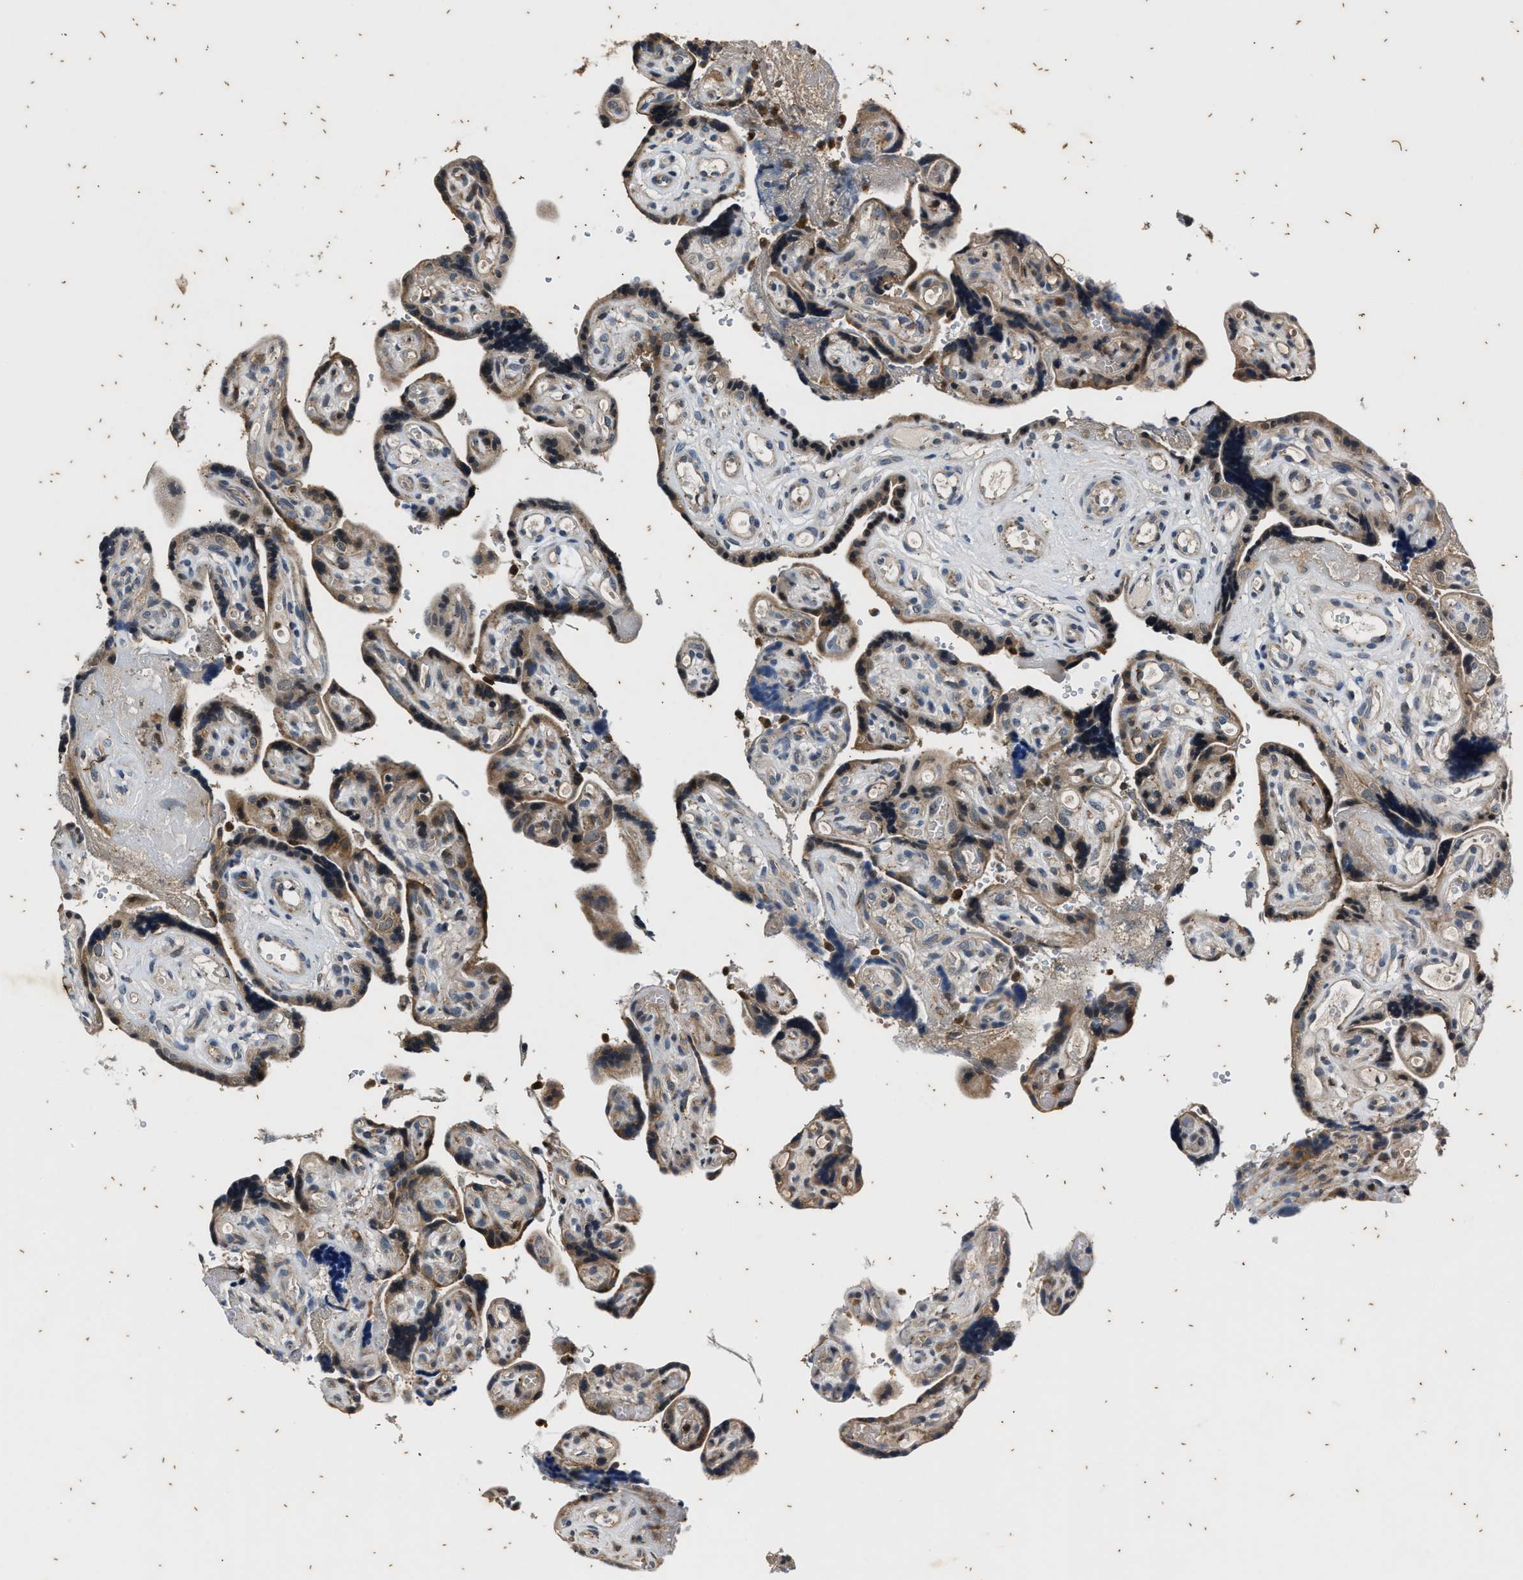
{"staining": {"intensity": "weak", "quantity": ">75%", "location": "cytoplasmic/membranous"}, "tissue": "placenta", "cell_type": "Decidual cells", "image_type": "normal", "snomed": [{"axis": "morphology", "description": "Normal tissue, NOS"}, {"axis": "topography", "description": "Placenta"}], "caption": "Decidual cells display low levels of weak cytoplasmic/membranous expression in about >75% of cells in unremarkable human placenta. (IHC, brightfield microscopy, high magnification).", "gene": "PTPN7", "patient": {"sex": "female", "age": 30}}